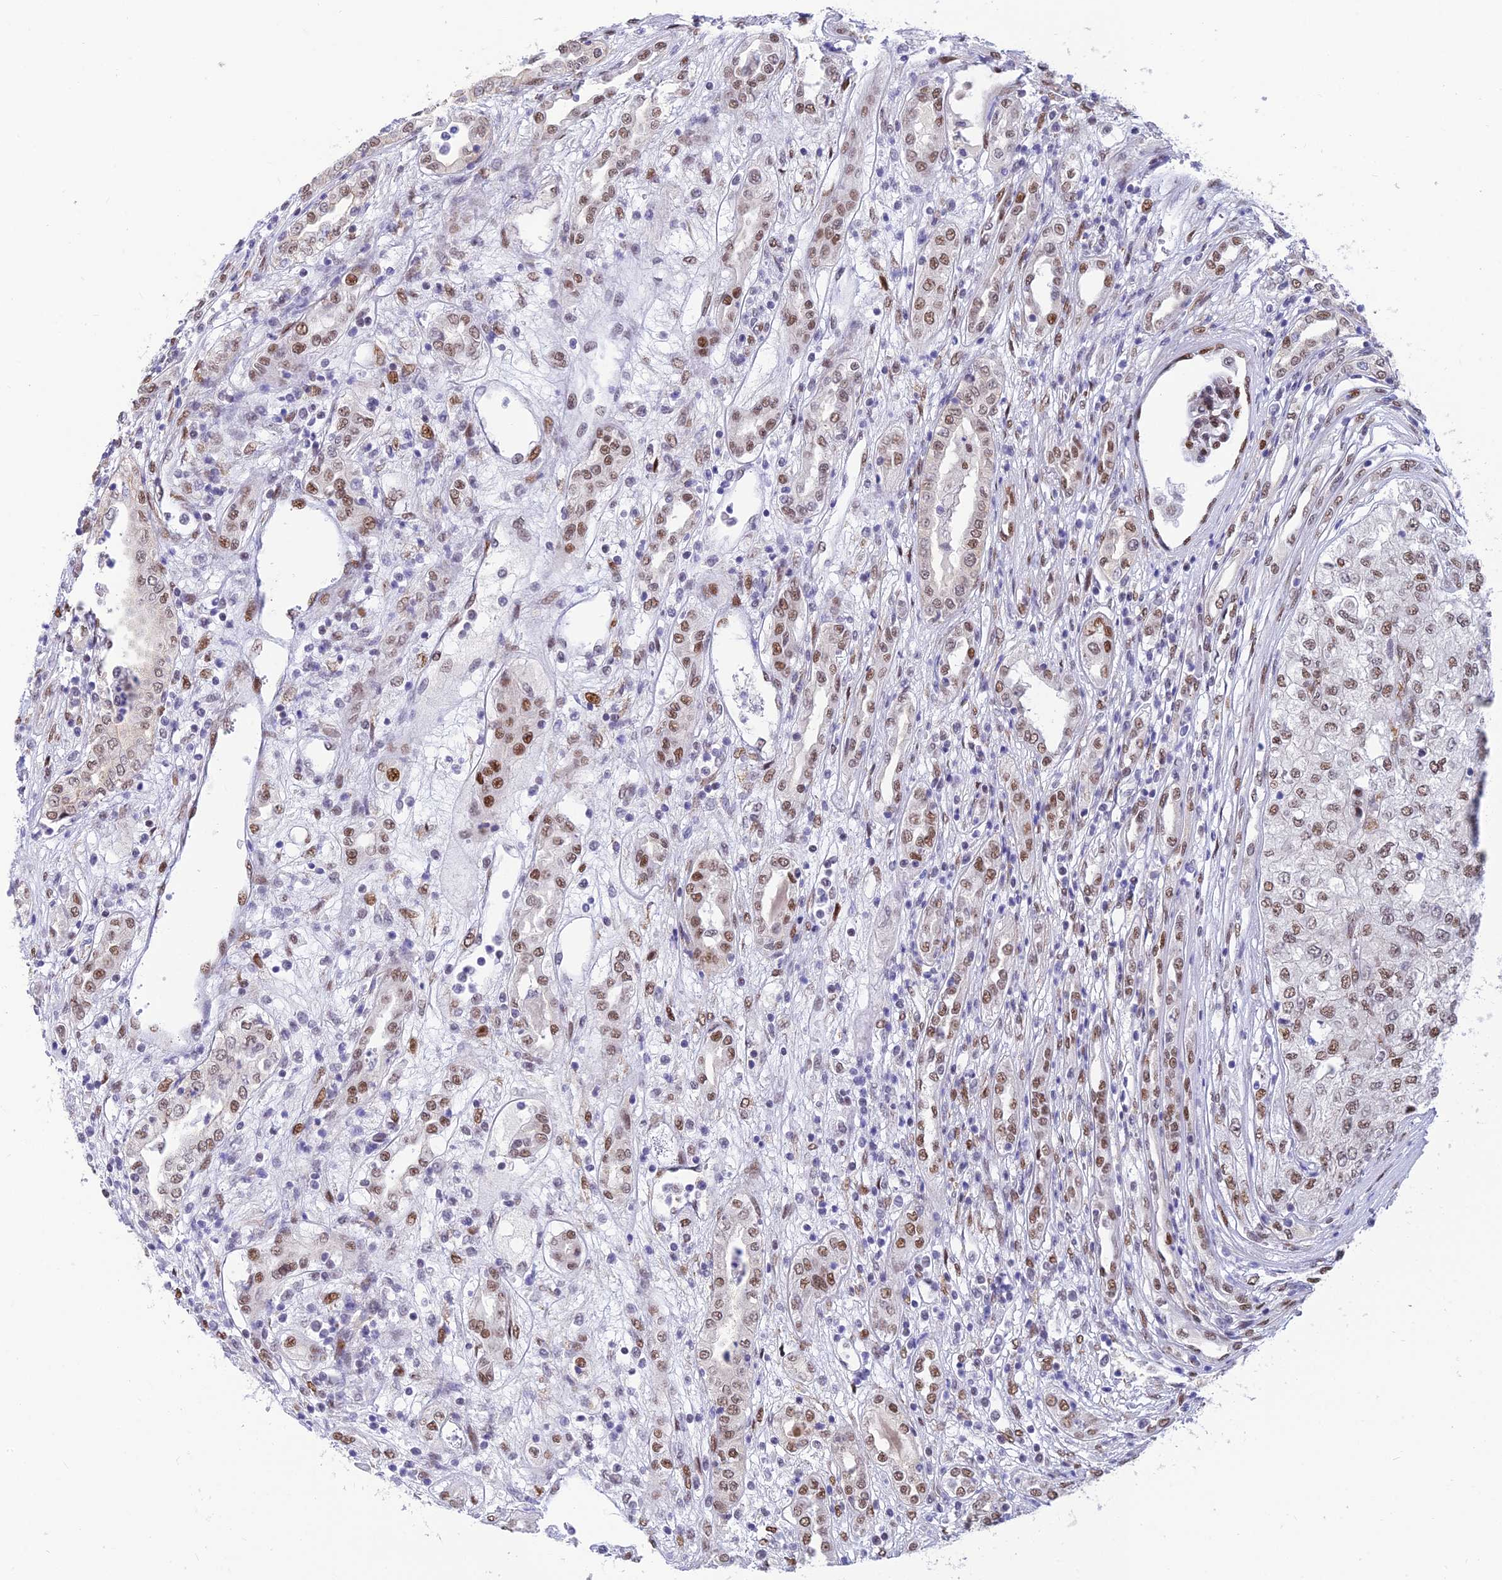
{"staining": {"intensity": "moderate", "quantity": ">75%", "location": "nuclear"}, "tissue": "renal cancer", "cell_type": "Tumor cells", "image_type": "cancer", "snomed": [{"axis": "morphology", "description": "Adenocarcinoma, NOS"}, {"axis": "topography", "description": "Kidney"}], "caption": "Renal cancer (adenocarcinoma) tissue reveals moderate nuclear expression in about >75% of tumor cells, visualized by immunohistochemistry. Immunohistochemistry stains the protein in brown and the nuclei are stained blue.", "gene": "CLK4", "patient": {"sex": "female", "age": 54}}